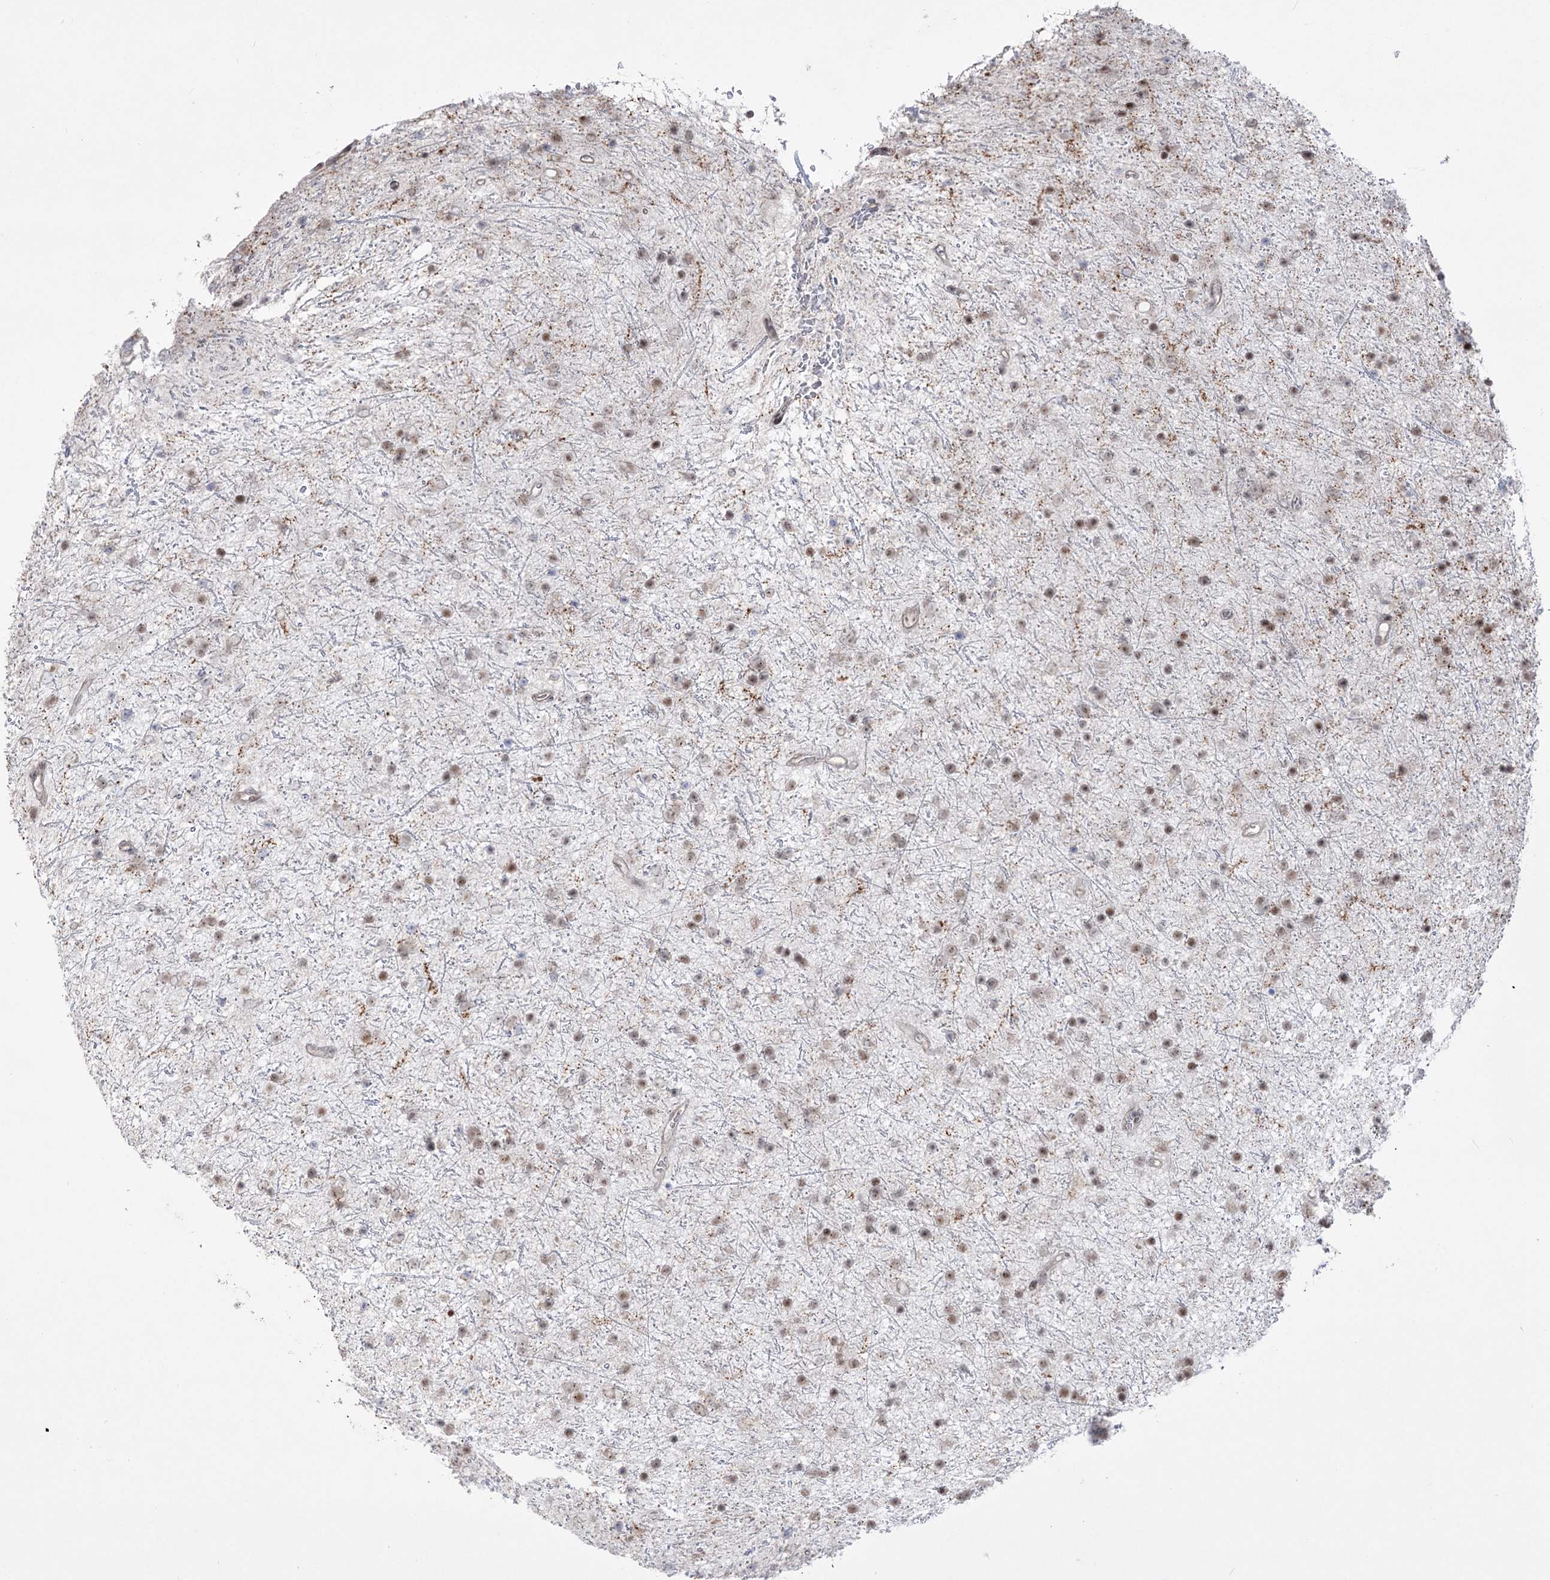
{"staining": {"intensity": "moderate", "quantity": ">75%", "location": "nuclear"}, "tissue": "glioma", "cell_type": "Tumor cells", "image_type": "cancer", "snomed": [{"axis": "morphology", "description": "Glioma, malignant, Low grade"}, {"axis": "topography", "description": "Cerebral cortex"}], "caption": "Tumor cells demonstrate medium levels of moderate nuclear staining in about >75% of cells in human malignant low-grade glioma. (DAB IHC, brown staining for protein, blue staining for nuclei).", "gene": "ZSCAN23", "patient": {"sex": "female", "age": 39}}